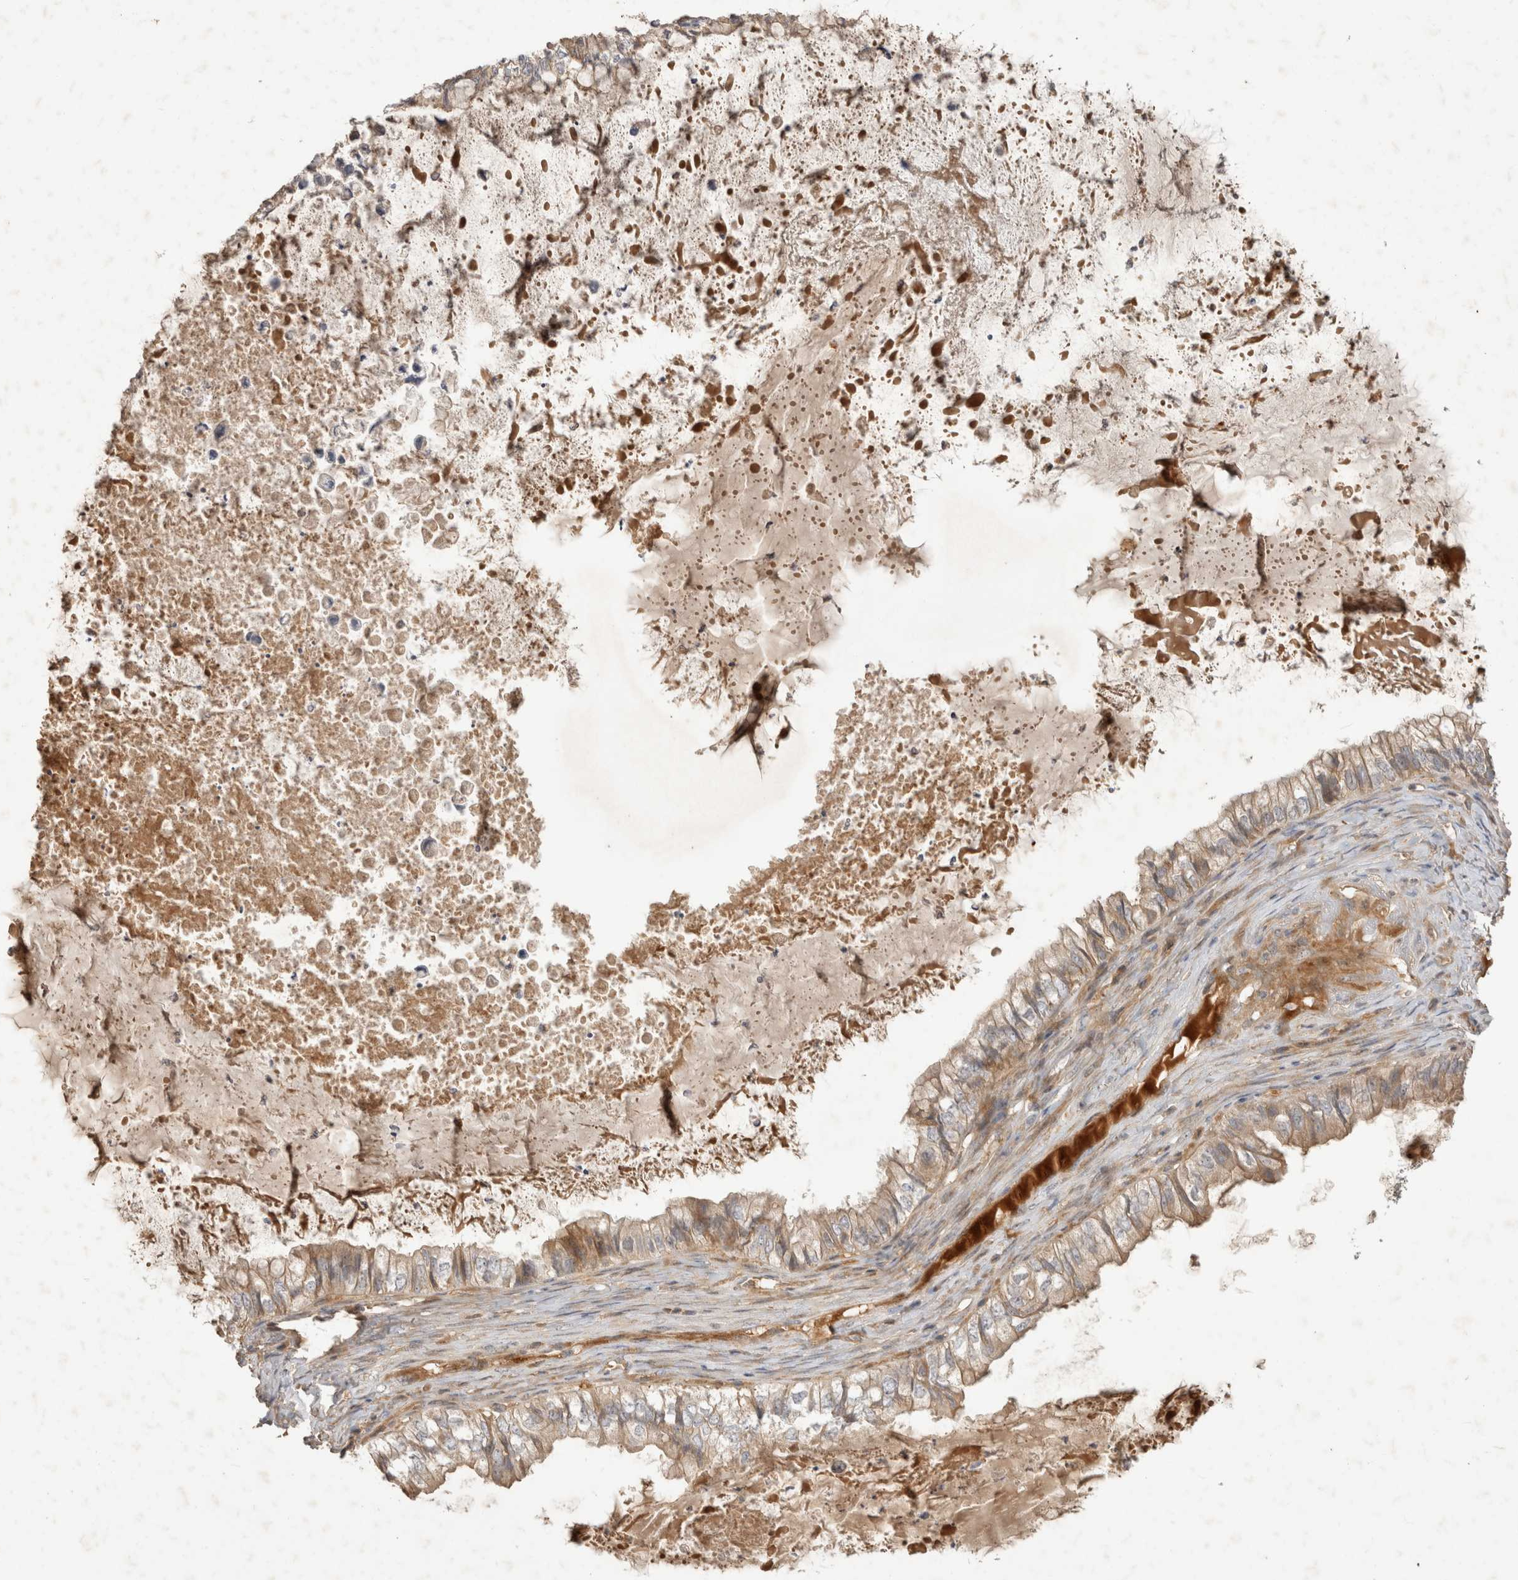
{"staining": {"intensity": "weak", "quantity": ">75%", "location": "cytoplasmic/membranous"}, "tissue": "ovarian cancer", "cell_type": "Tumor cells", "image_type": "cancer", "snomed": [{"axis": "morphology", "description": "Cystadenocarcinoma, mucinous, NOS"}, {"axis": "topography", "description": "Ovary"}], "caption": "This is a histology image of immunohistochemistry staining of ovarian mucinous cystadenocarcinoma, which shows weak staining in the cytoplasmic/membranous of tumor cells.", "gene": "PPP1R42", "patient": {"sex": "female", "age": 80}}